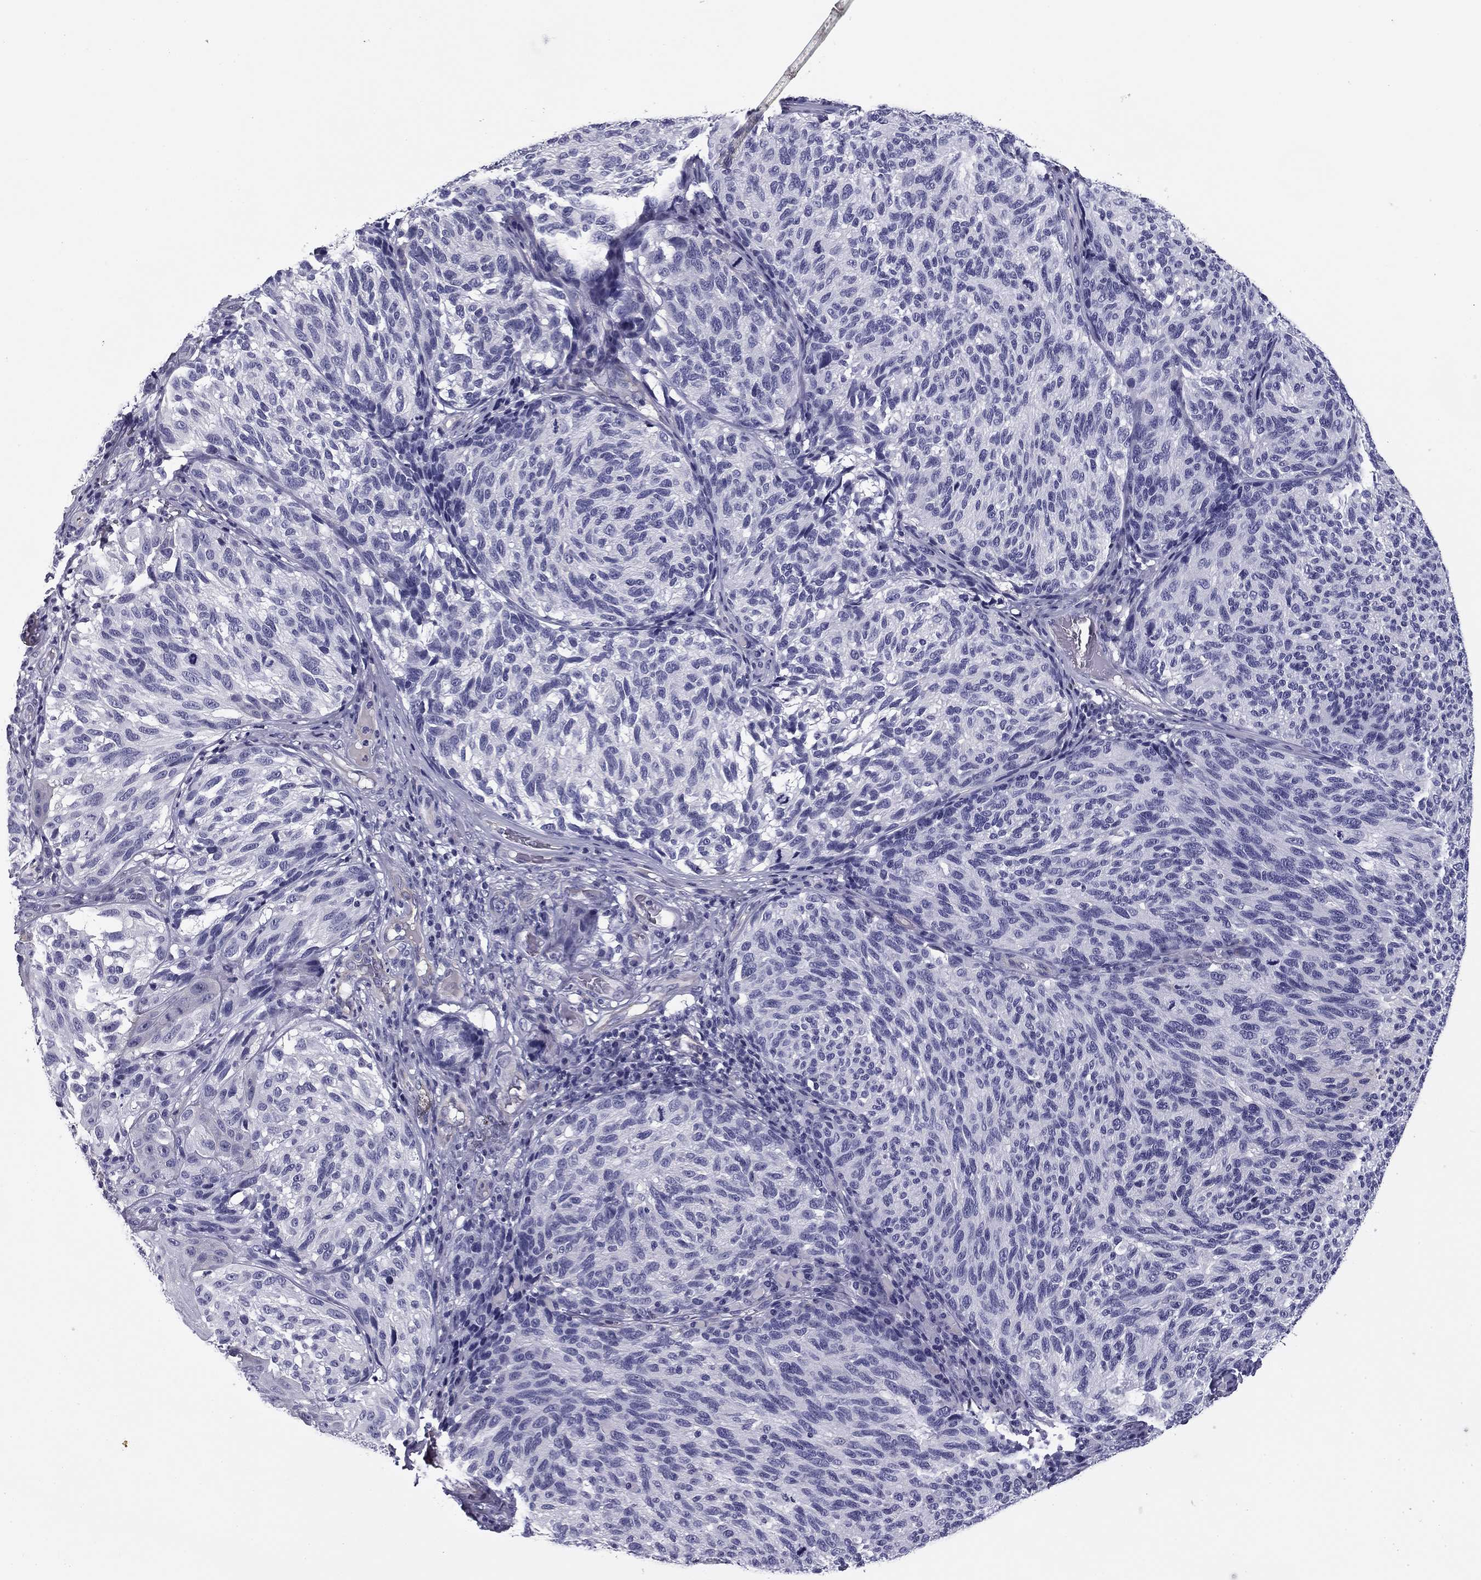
{"staining": {"intensity": "negative", "quantity": "none", "location": "none"}, "tissue": "melanoma", "cell_type": "Tumor cells", "image_type": "cancer", "snomed": [{"axis": "morphology", "description": "Malignant melanoma, NOS"}, {"axis": "topography", "description": "Skin"}], "caption": "This is an immunohistochemistry image of human melanoma. There is no expression in tumor cells.", "gene": "FLNC", "patient": {"sex": "female", "age": 73}}